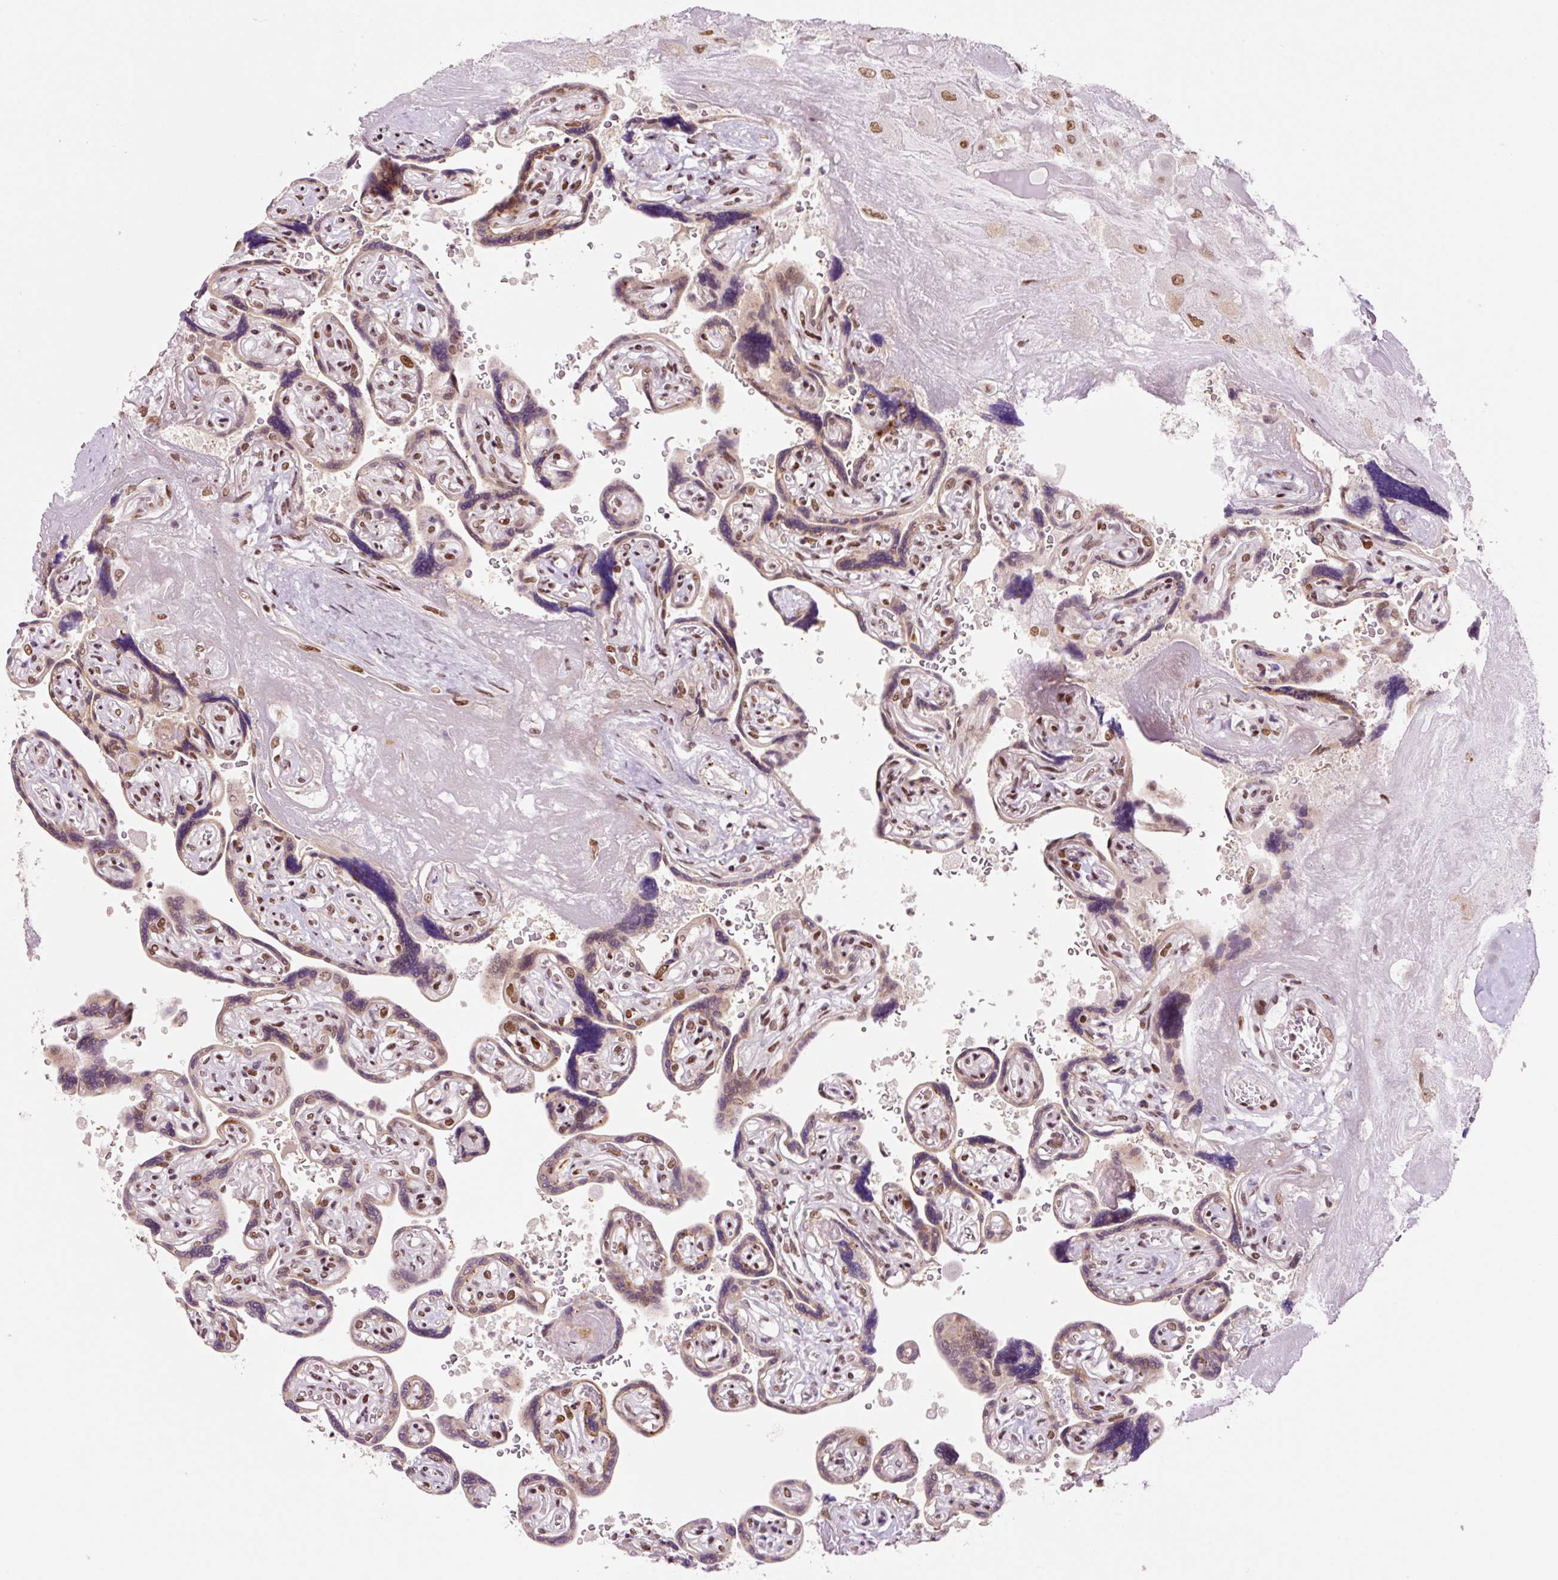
{"staining": {"intensity": "moderate", "quantity": ">75%", "location": "nuclear"}, "tissue": "placenta", "cell_type": "Decidual cells", "image_type": "normal", "snomed": [{"axis": "morphology", "description": "Normal tissue, NOS"}, {"axis": "topography", "description": "Placenta"}], "caption": "Protein staining of unremarkable placenta exhibits moderate nuclear staining in approximately >75% of decidual cells.", "gene": "CCNL2", "patient": {"sex": "female", "age": 32}}